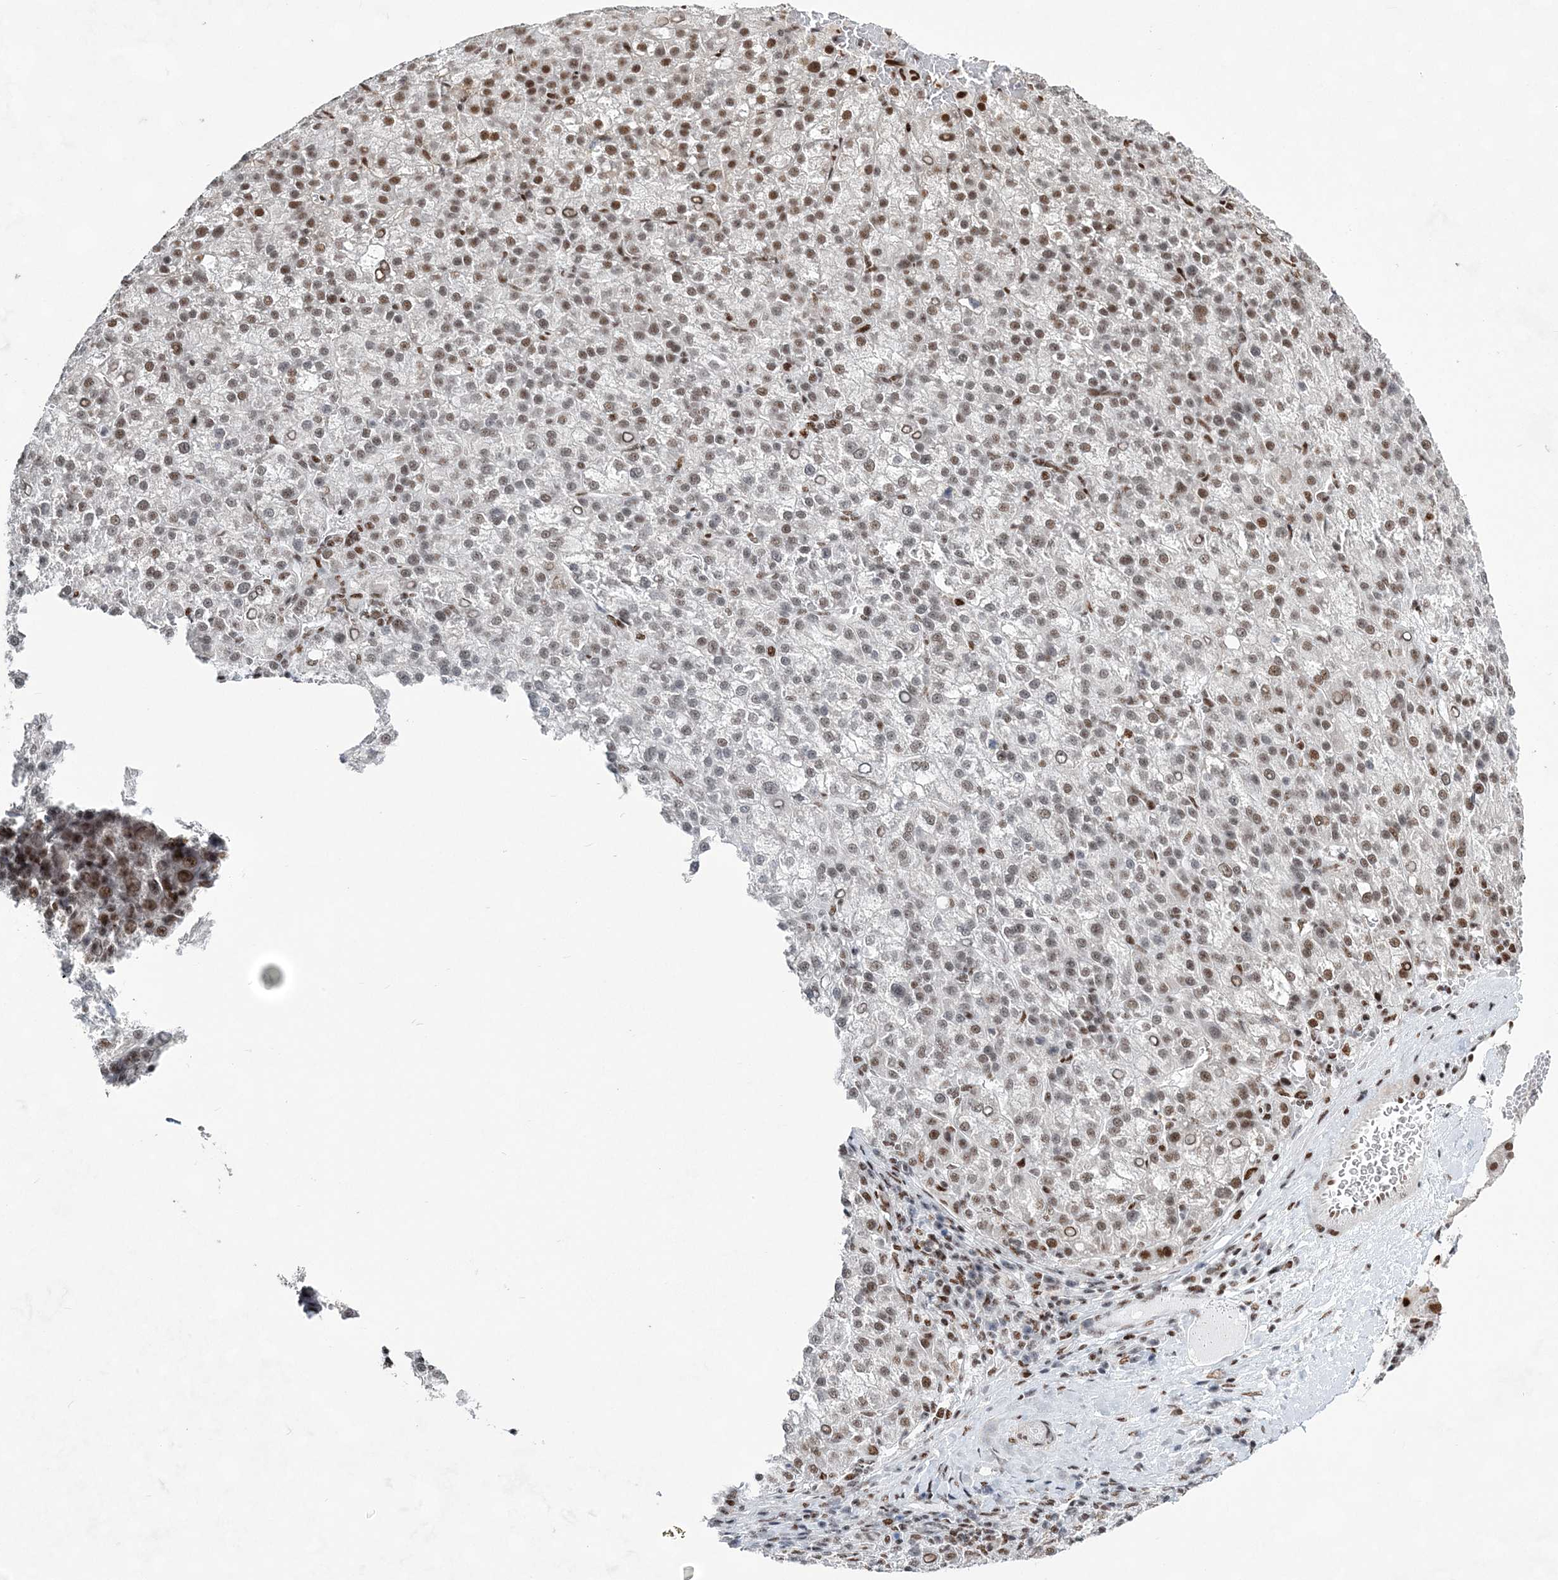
{"staining": {"intensity": "moderate", "quantity": ">75%", "location": "nuclear"}, "tissue": "liver cancer", "cell_type": "Tumor cells", "image_type": "cancer", "snomed": [{"axis": "morphology", "description": "Carcinoma, Hepatocellular, NOS"}, {"axis": "topography", "description": "Liver"}], "caption": "Immunohistochemistry (IHC) micrograph of human liver hepatocellular carcinoma stained for a protein (brown), which demonstrates medium levels of moderate nuclear expression in about >75% of tumor cells.", "gene": "ZBTB7A", "patient": {"sex": "female", "age": 58}}